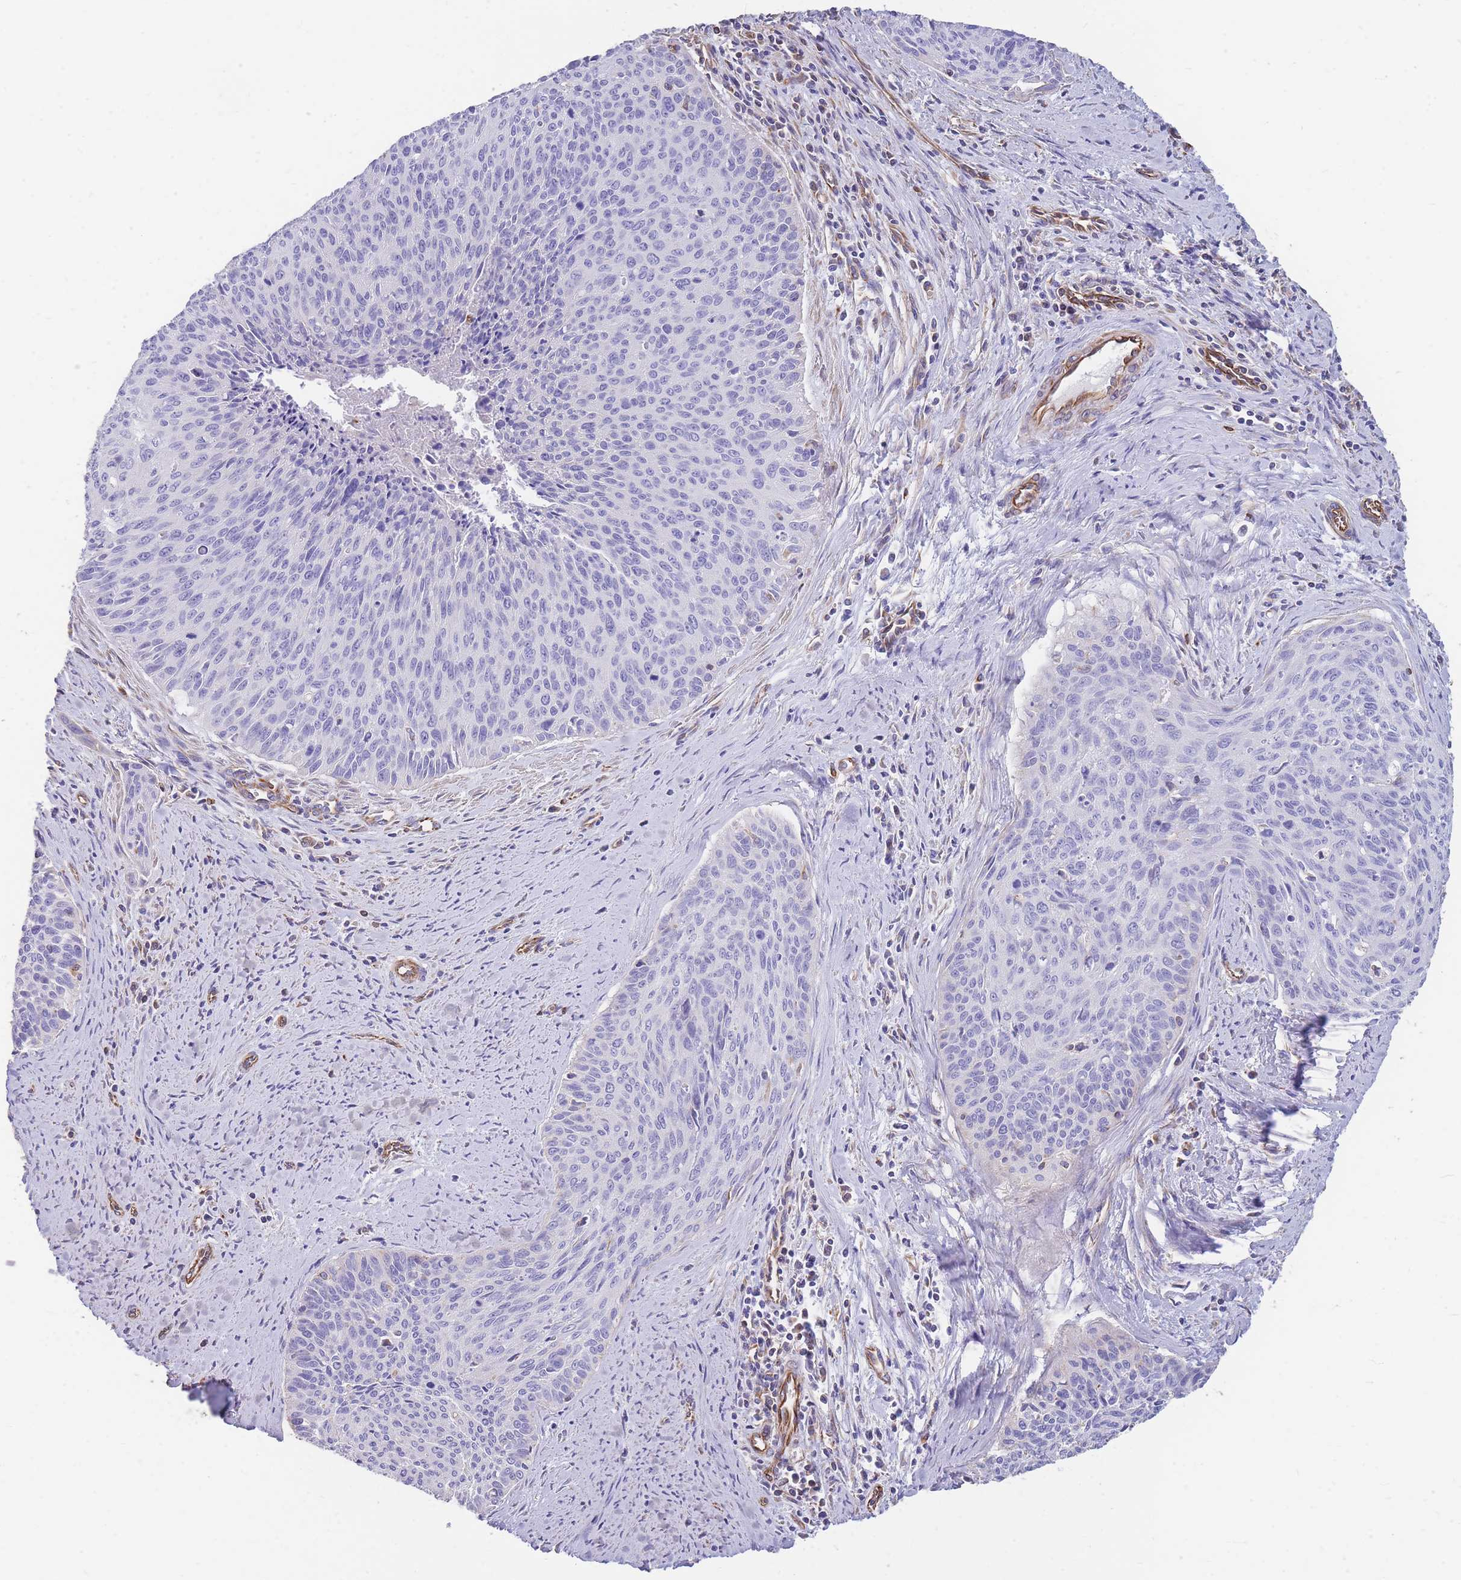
{"staining": {"intensity": "negative", "quantity": "none", "location": "none"}, "tissue": "cervical cancer", "cell_type": "Tumor cells", "image_type": "cancer", "snomed": [{"axis": "morphology", "description": "Squamous cell carcinoma, NOS"}, {"axis": "topography", "description": "Cervix"}], "caption": "A photomicrograph of squamous cell carcinoma (cervical) stained for a protein displays no brown staining in tumor cells.", "gene": "ANKRD53", "patient": {"sex": "female", "age": 55}}